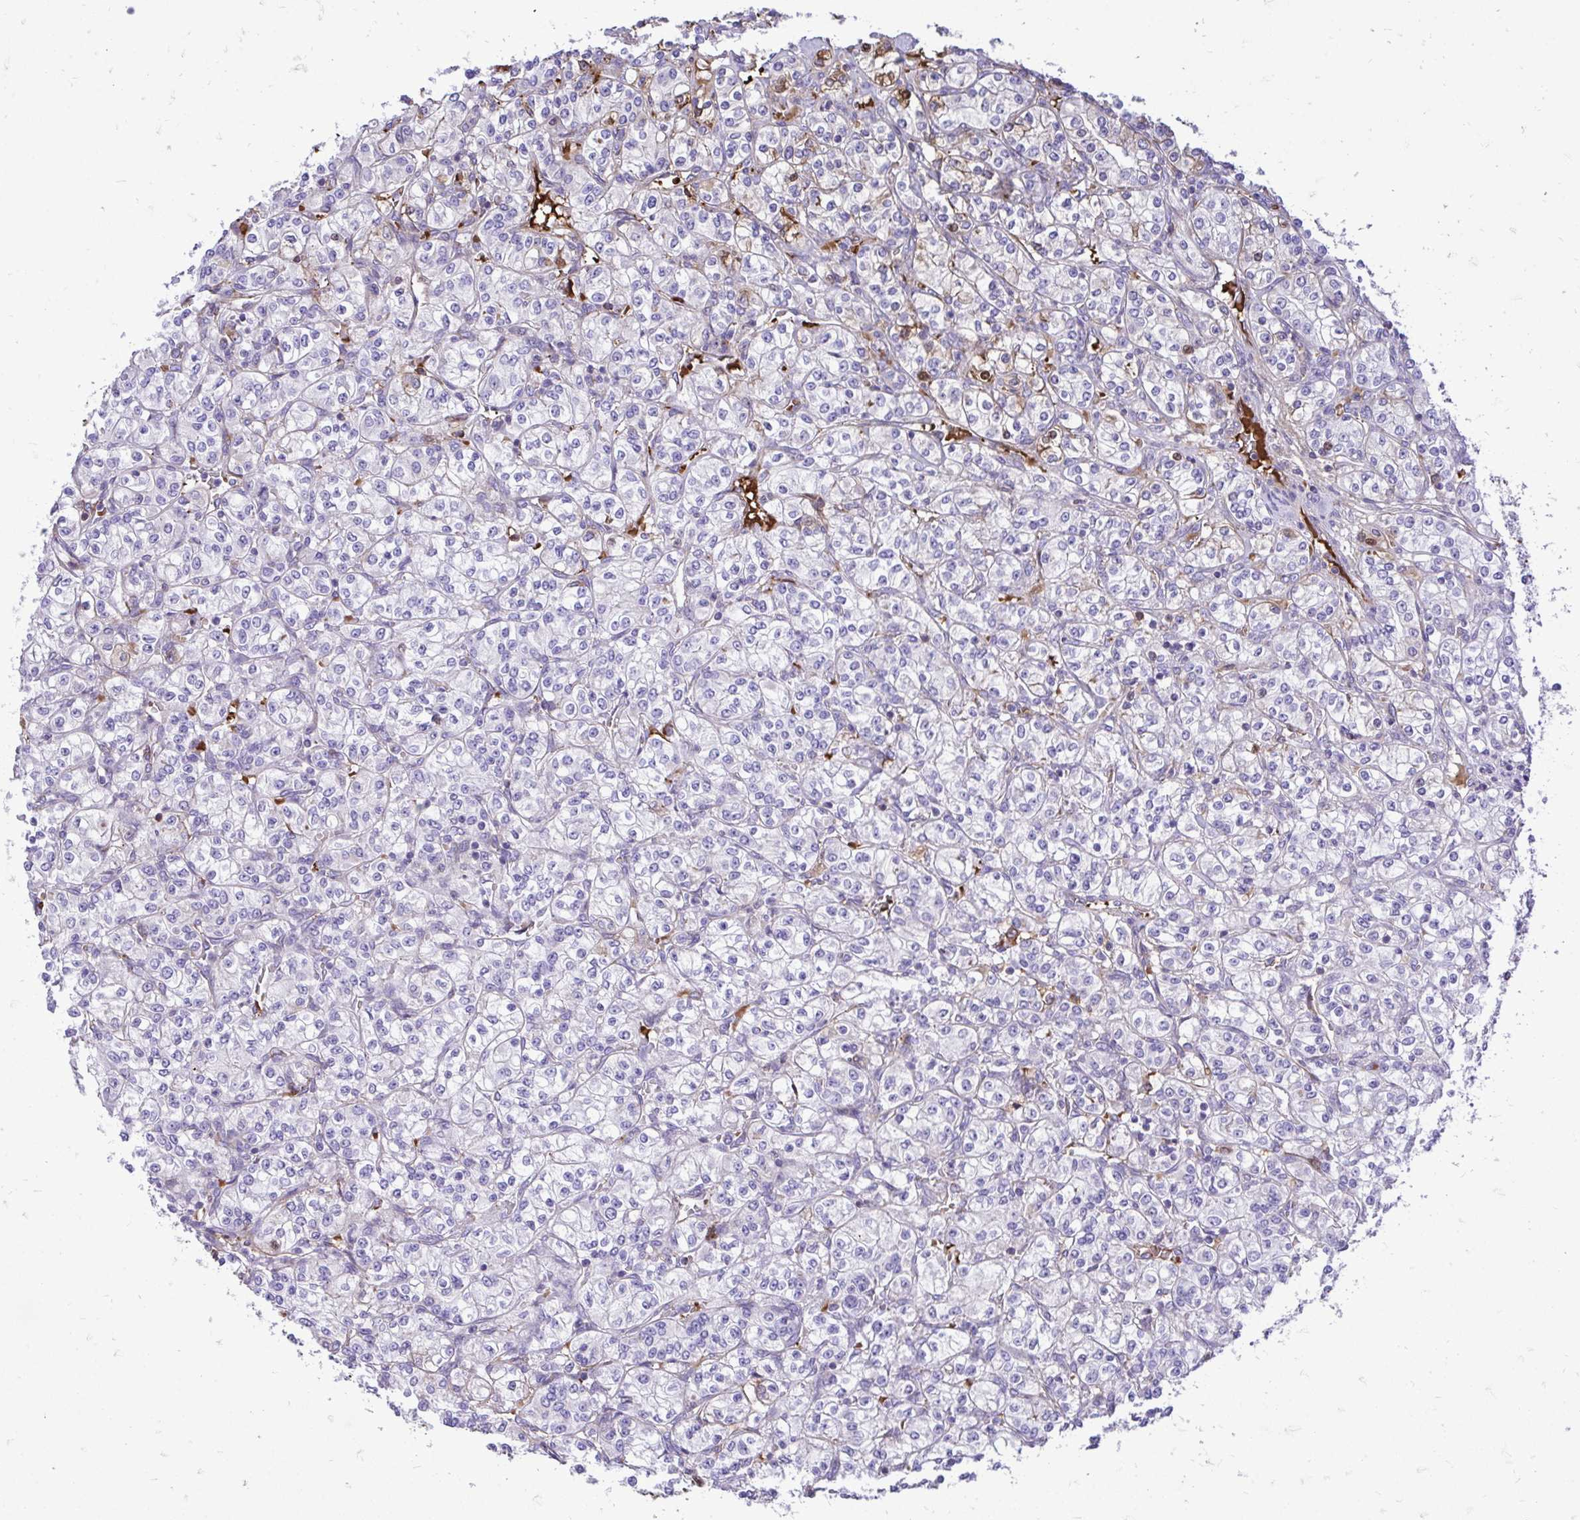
{"staining": {"intensity": "negative", "quantity": "none", "location": "none"}, "tissue": "renal cancer", "cell_type": "Tumor cells", "image_type": "cancer", "snomed": [{"axis": "morphology", "description": "Adenocarcinoma, NOS"}, {"axis": "topography", "description": "Kidney"}], "caption": "Photomicrograph shows no protein staining in tumor cells of renal cancer tissue.", "gene": "ATP13A2", "patient": {"sex": "male", "age": 77}}